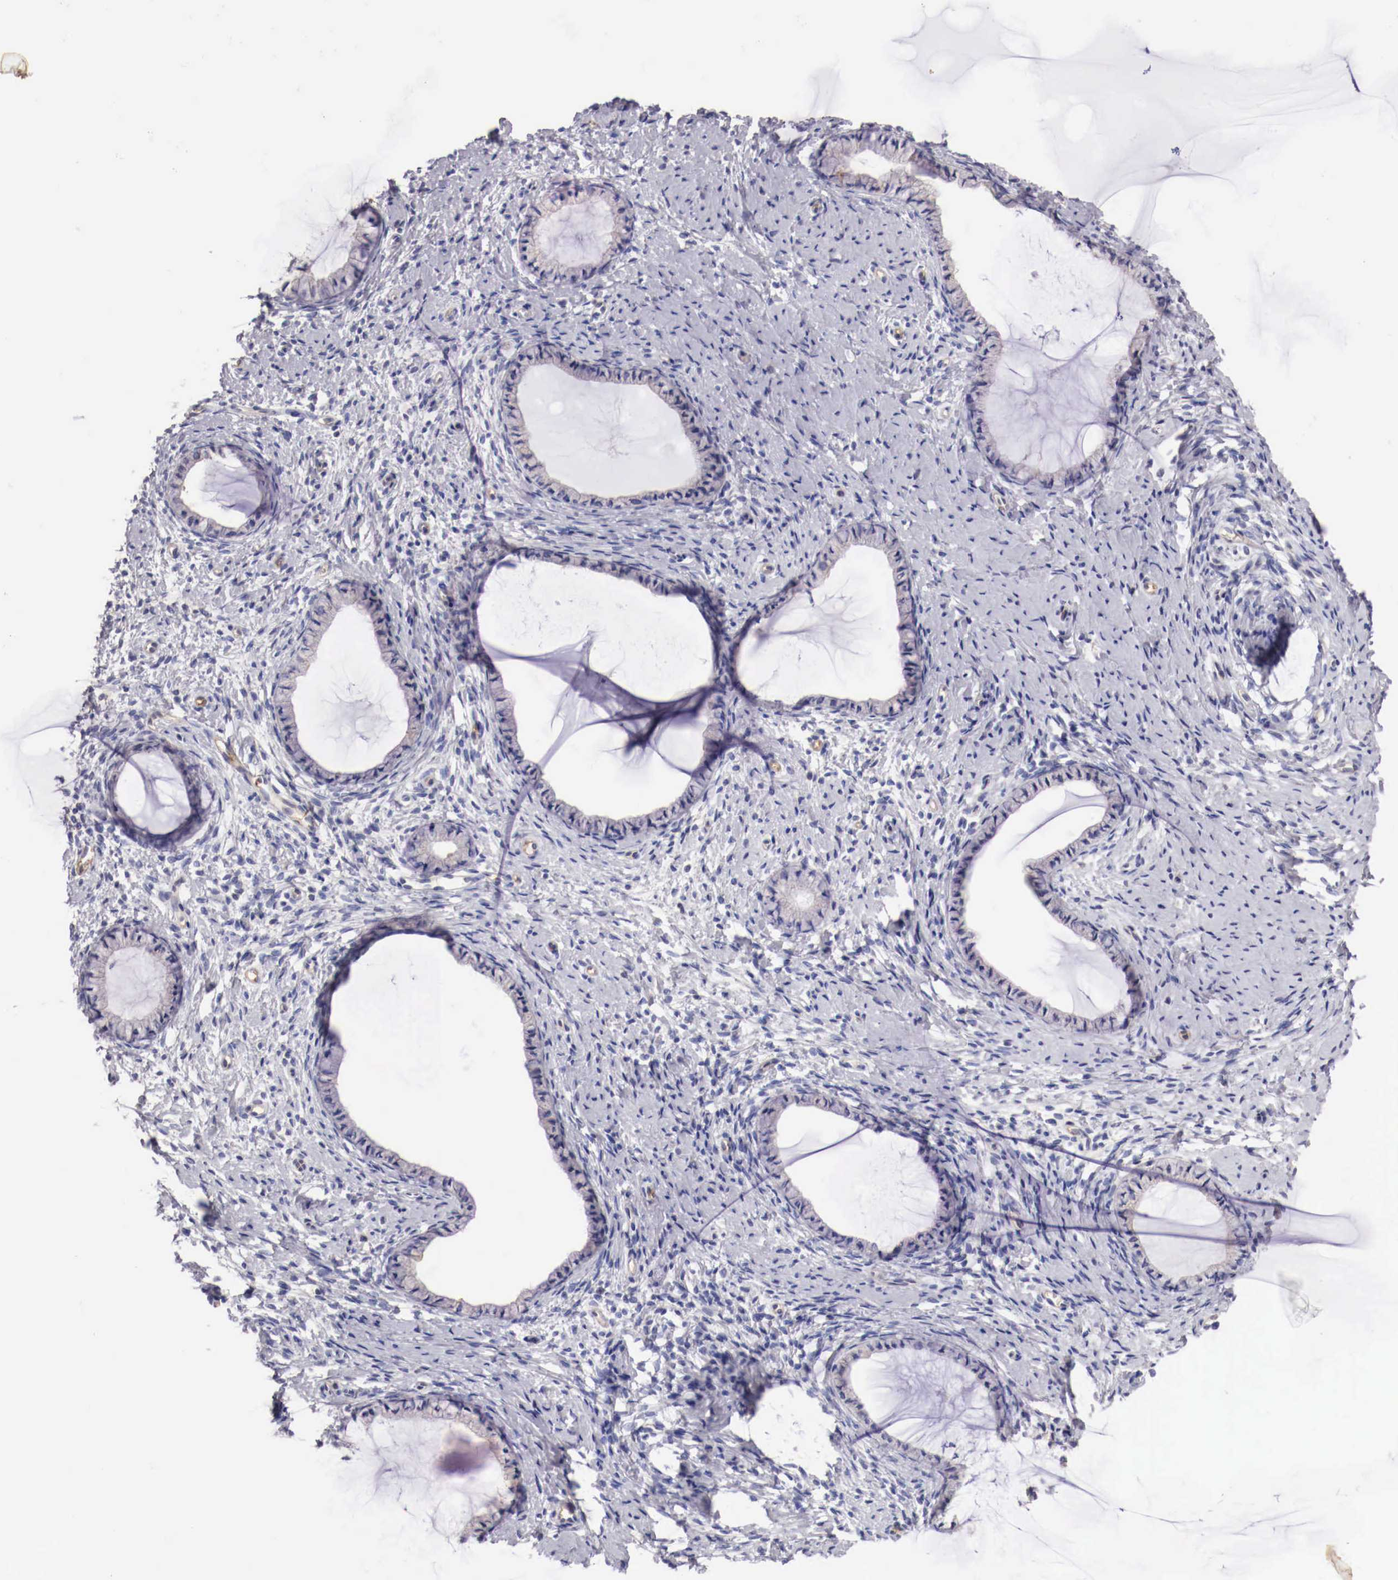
{"staining": {"intensity": "negative", "quantity": "none", "location": "none"}, "tissue": "cervix", "cell_type": "Glandular cells", "image_type": "normal", "snomed": [{"axis": "morphology", "description": "Normal tissue, NOS"}, {"axis": "topography", "description": "Cervix"}], "caption": "The histopathology image reveals no significant positivity in glandular cells of cervix. The staining was performed using DAB to visualize the protein expression in brown, while the nuclei were stained in blue with hematoxylin (Magnification: 20x).", "gene": "PITPNA", "patient": {"sex": "female", "age": 70}}